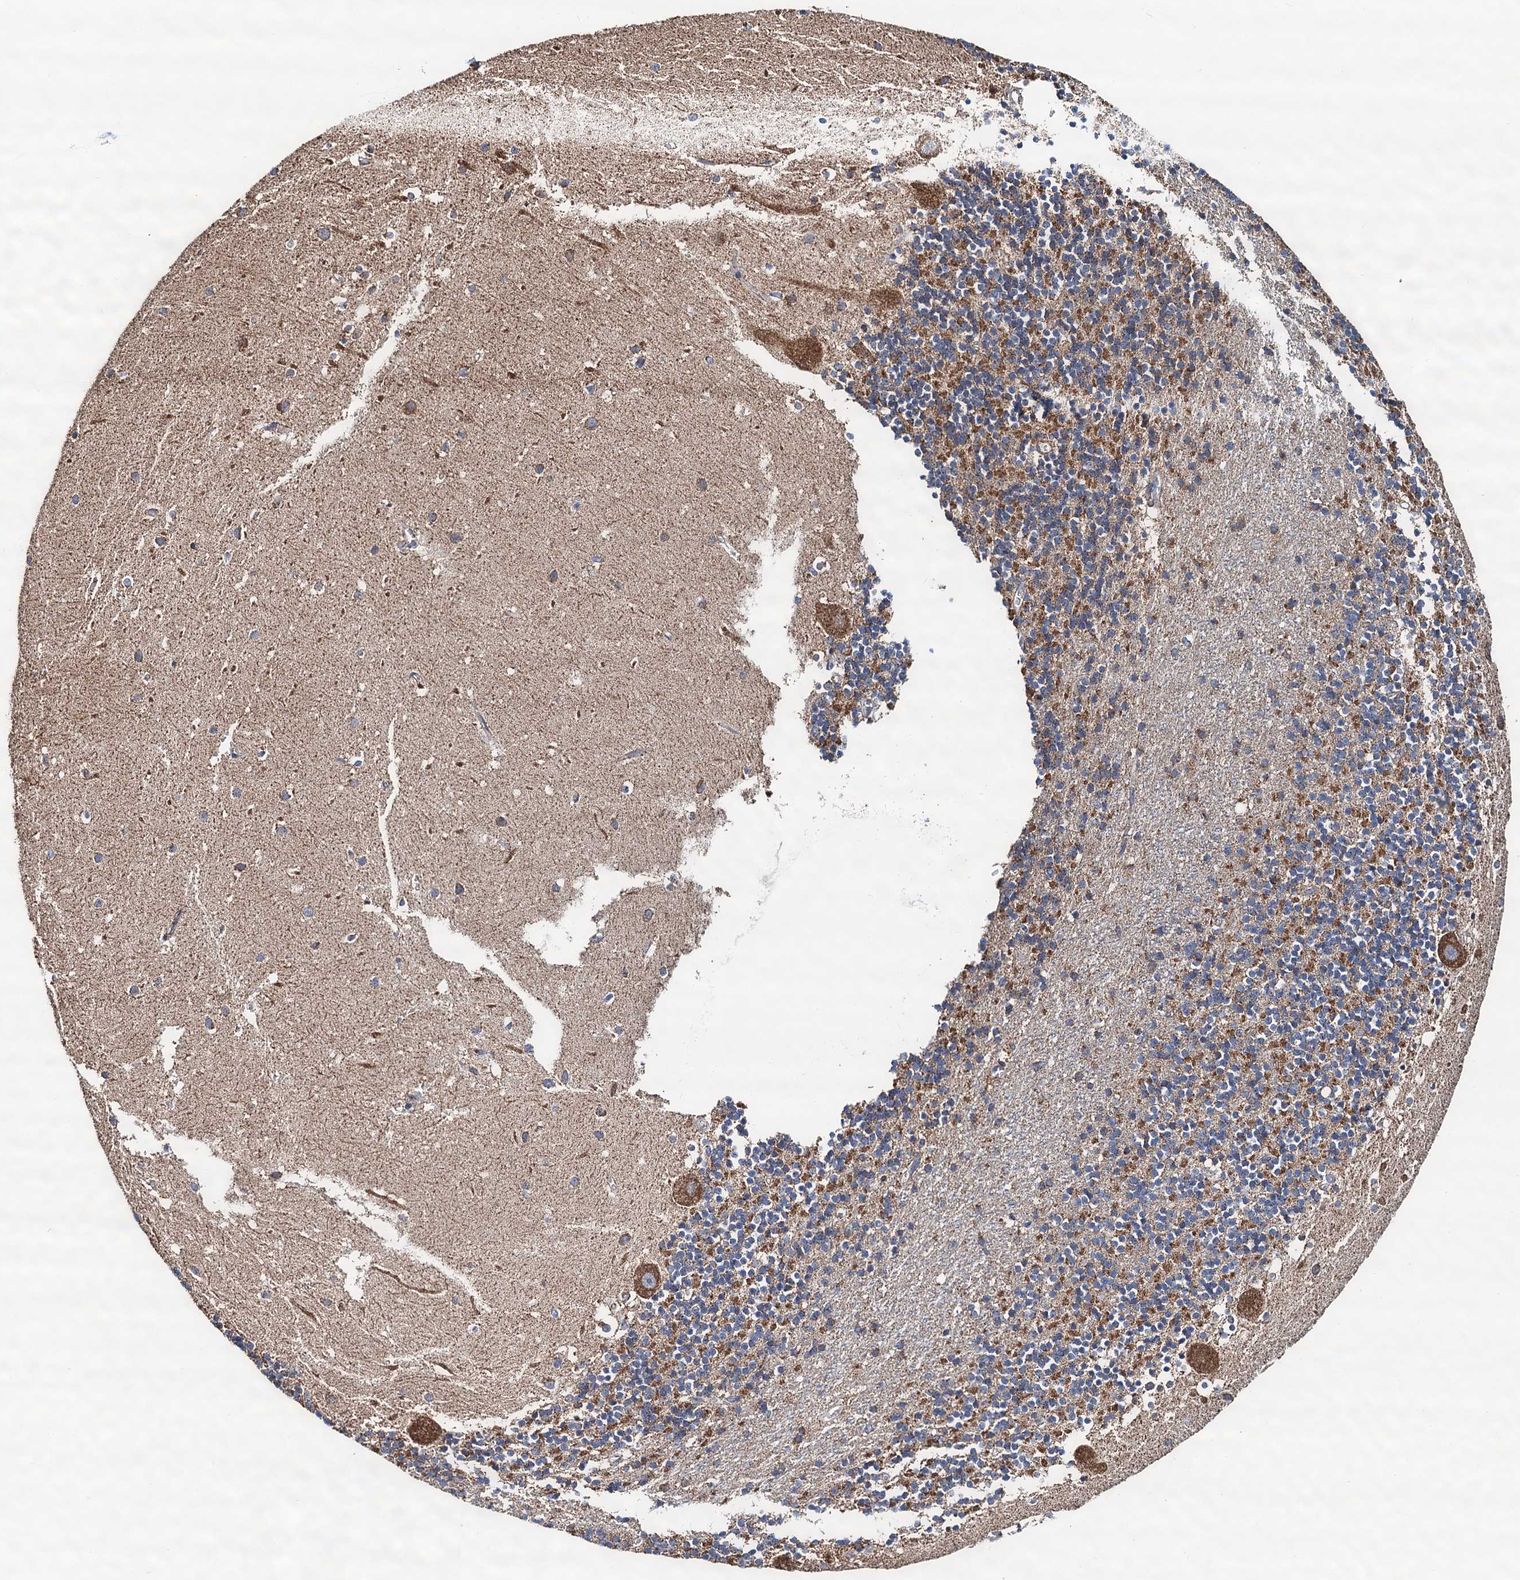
{"staining": {"intensity": "moderate", "quantity": "25%-75%", "location": "cytoplasmic/membranous"}, "tissue": "cerebellum", "cell_type": "Cells in granular layer", "image_type": "normal", "snomed": [{"axis": "morphology", "description": "Normal tissue, NOS"}, {"axis": "topography", "description": "Cerebellum"}], "caption": "Immunohistochemical staining of normal cerebellum reveals medium levels of moderate cytoplasmic/membranous positivity in about 25%-75% of cells in granular layer. The staining is performed using DAB brown chromogen to label protein expression. The nuclei are counter-stained blue using hematoxylin.", "gene": "AAGAB", "patient": {"sex": "male", "age": 54}}